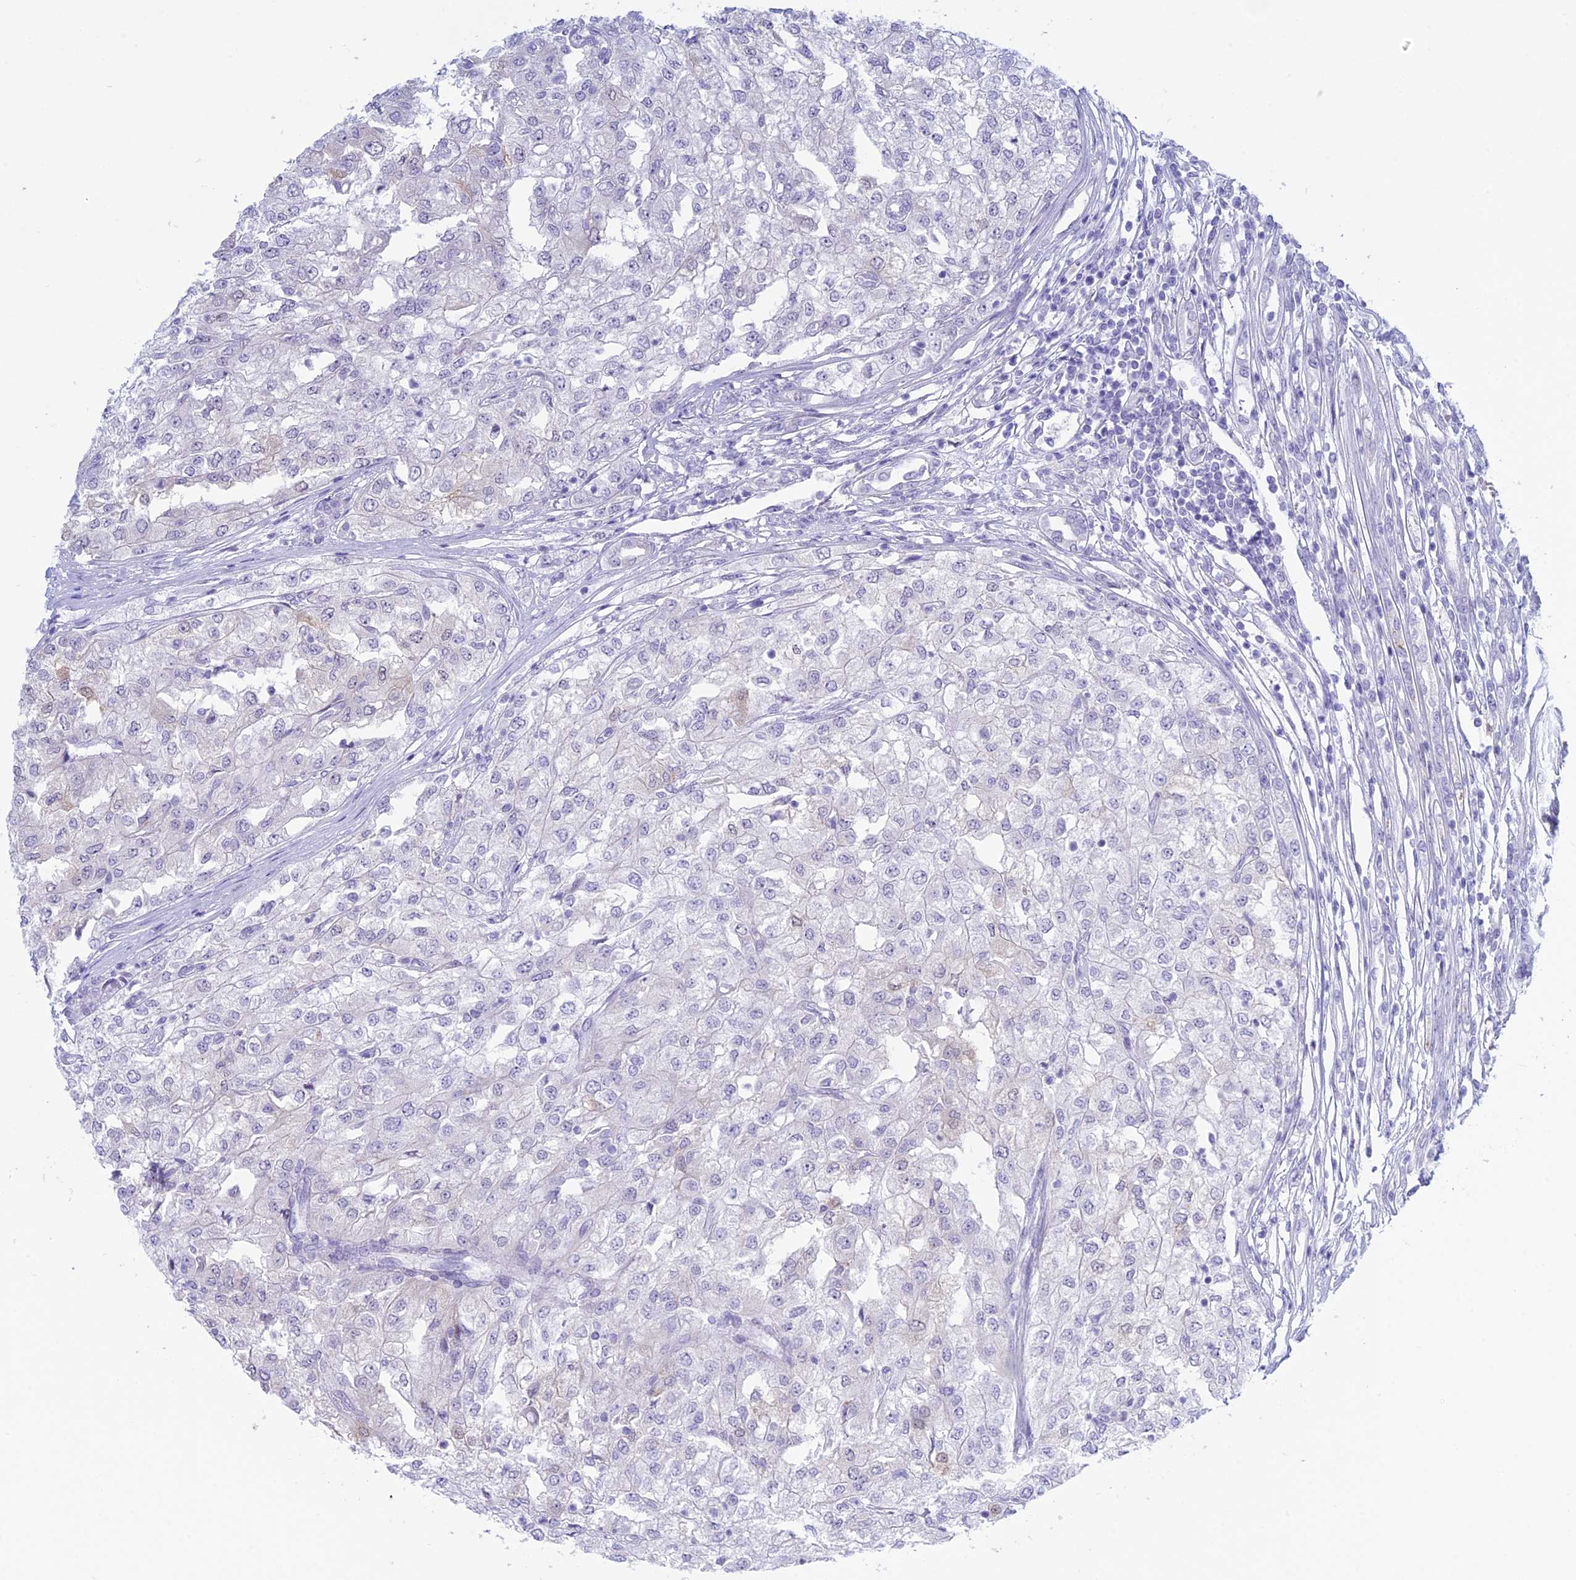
{"staining": {"intensity": "negative", "quantity": "none", "location": "none"}, "tissue": "renal cancer", "cell_type": "Tumor cells", "image_type": "cancer", "snomed": [{"axis": "morphology", "description": "Adenocarcinoma, NOS"}, {"axis": "topography", "description": "Kidney"}], "caption": "Photomicrograph shows no significant protein positivity in tumor cells of adenocarcinoma (renal).", "gene": "LHFPL2", "patient": {"sex": "female", "age": 54}}